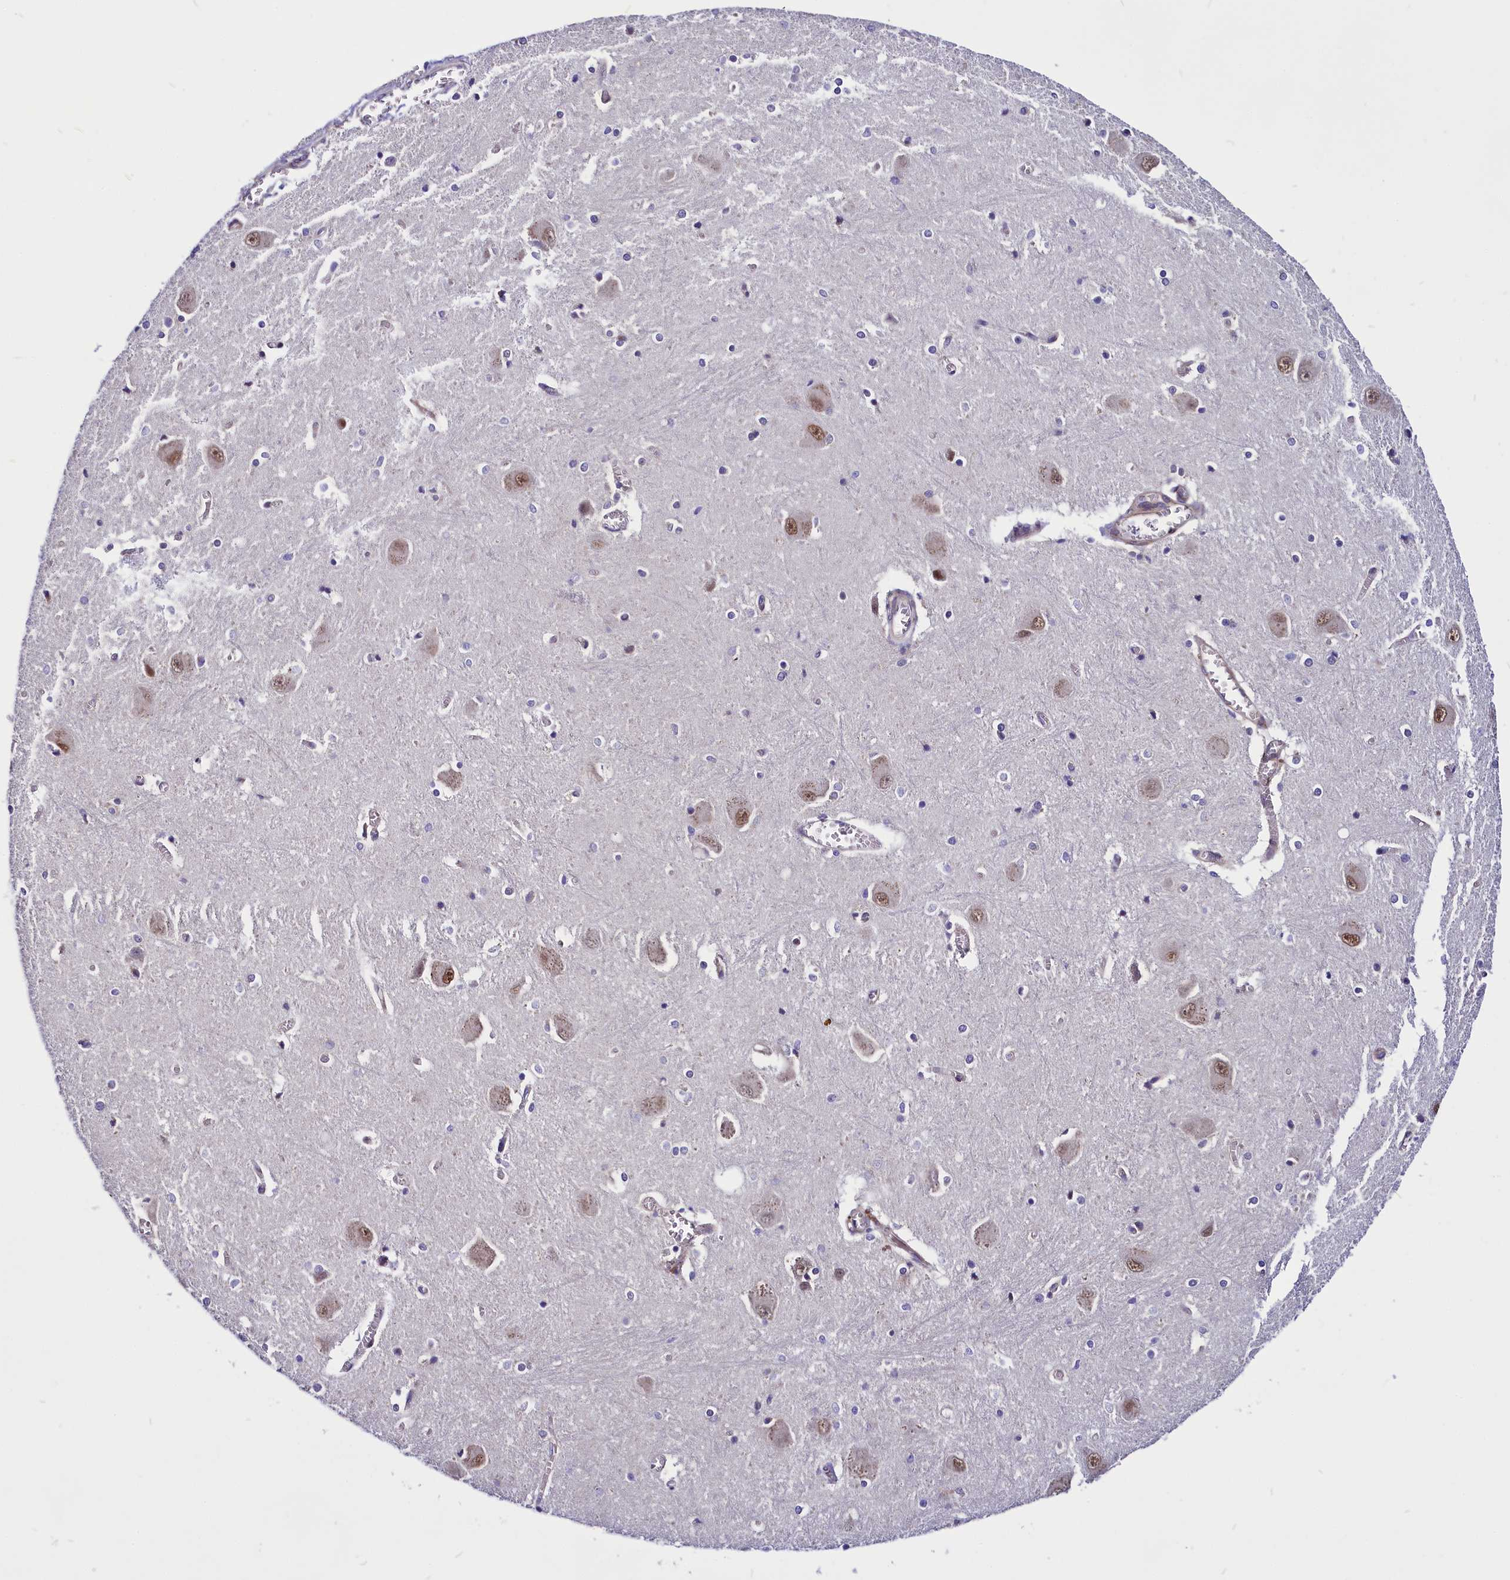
{"staining": {"intensity": "negative", "quantity": "none", "location": "none"}, "tissue": "caudate", "cell_type": "Glial cells", "image_type": "normal", "snomed": [{"axis": "morphology", "description": "Normal tissue, NOS"}, {"axis": "topography", "description": "Lateral ventricle wall"}], "caption": "Immunohistochemistry image of benign caudate stained for a protein (brown), which shows no positivity in glial cells. Nuclei are stained in blue.", "gene": "UACA", "patient": {"sex": "male", "age": 37}}